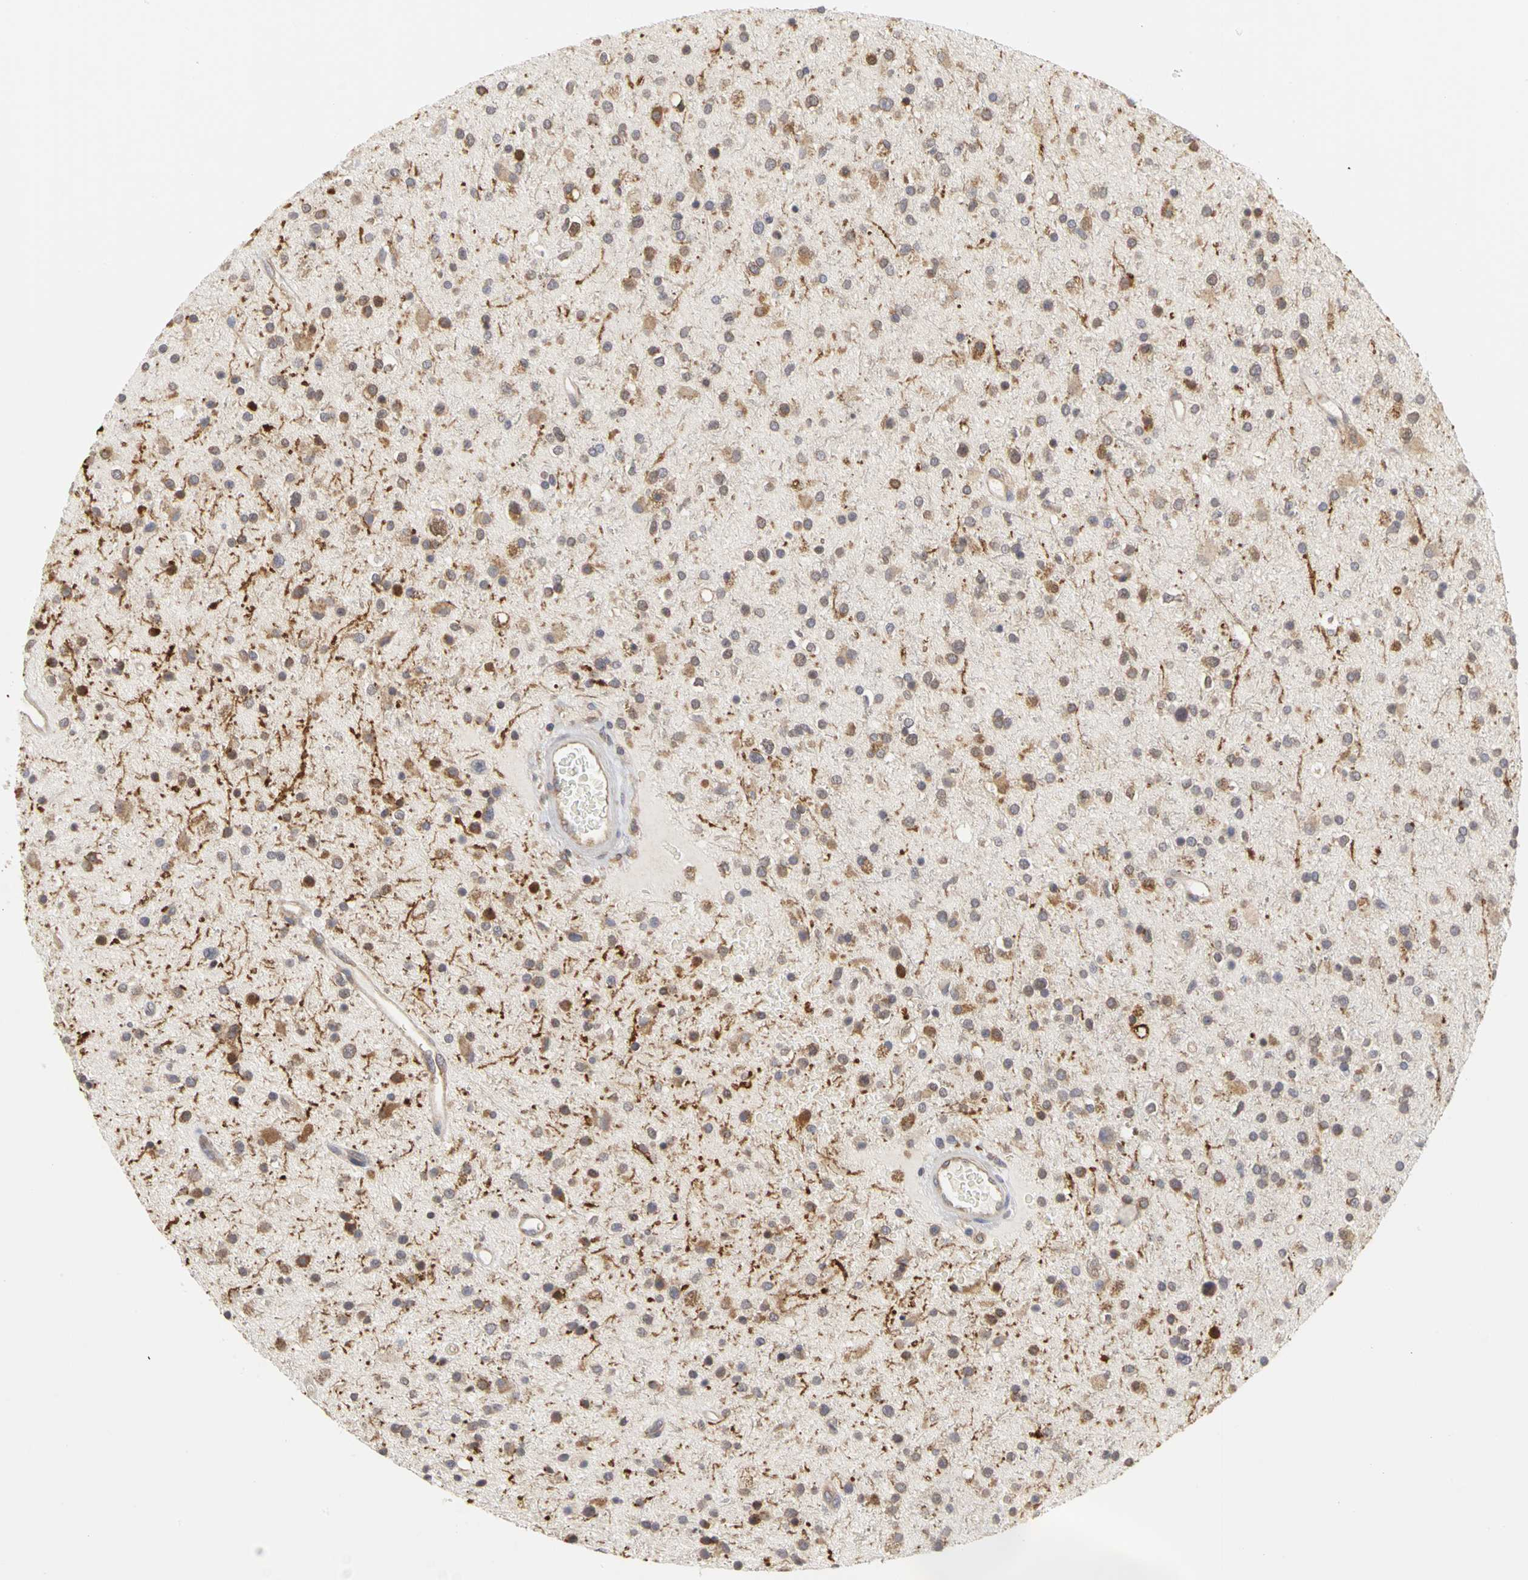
{"staining": {"intensity": "moderate", "quantity": "25%-75%", "location": "cytoplasmic/membranous"}, "tissue": "glioma", "cell_type": "Tumor cells", "image_type": "cancer", "snomed": [{"axis": "morphology", "description": "Glioma, malignant, High grade"}, {"axis": "topography", "description": "Brain"}], "caption": "Approximately 25%-75% of tumor cells in glioma demonstrate moderate cytoplasmic/membranous protein staining as visualized by brown immunohistochemical staining.", "gene": "IRAK1", "patient": {"sex": "male", "age": 33}}